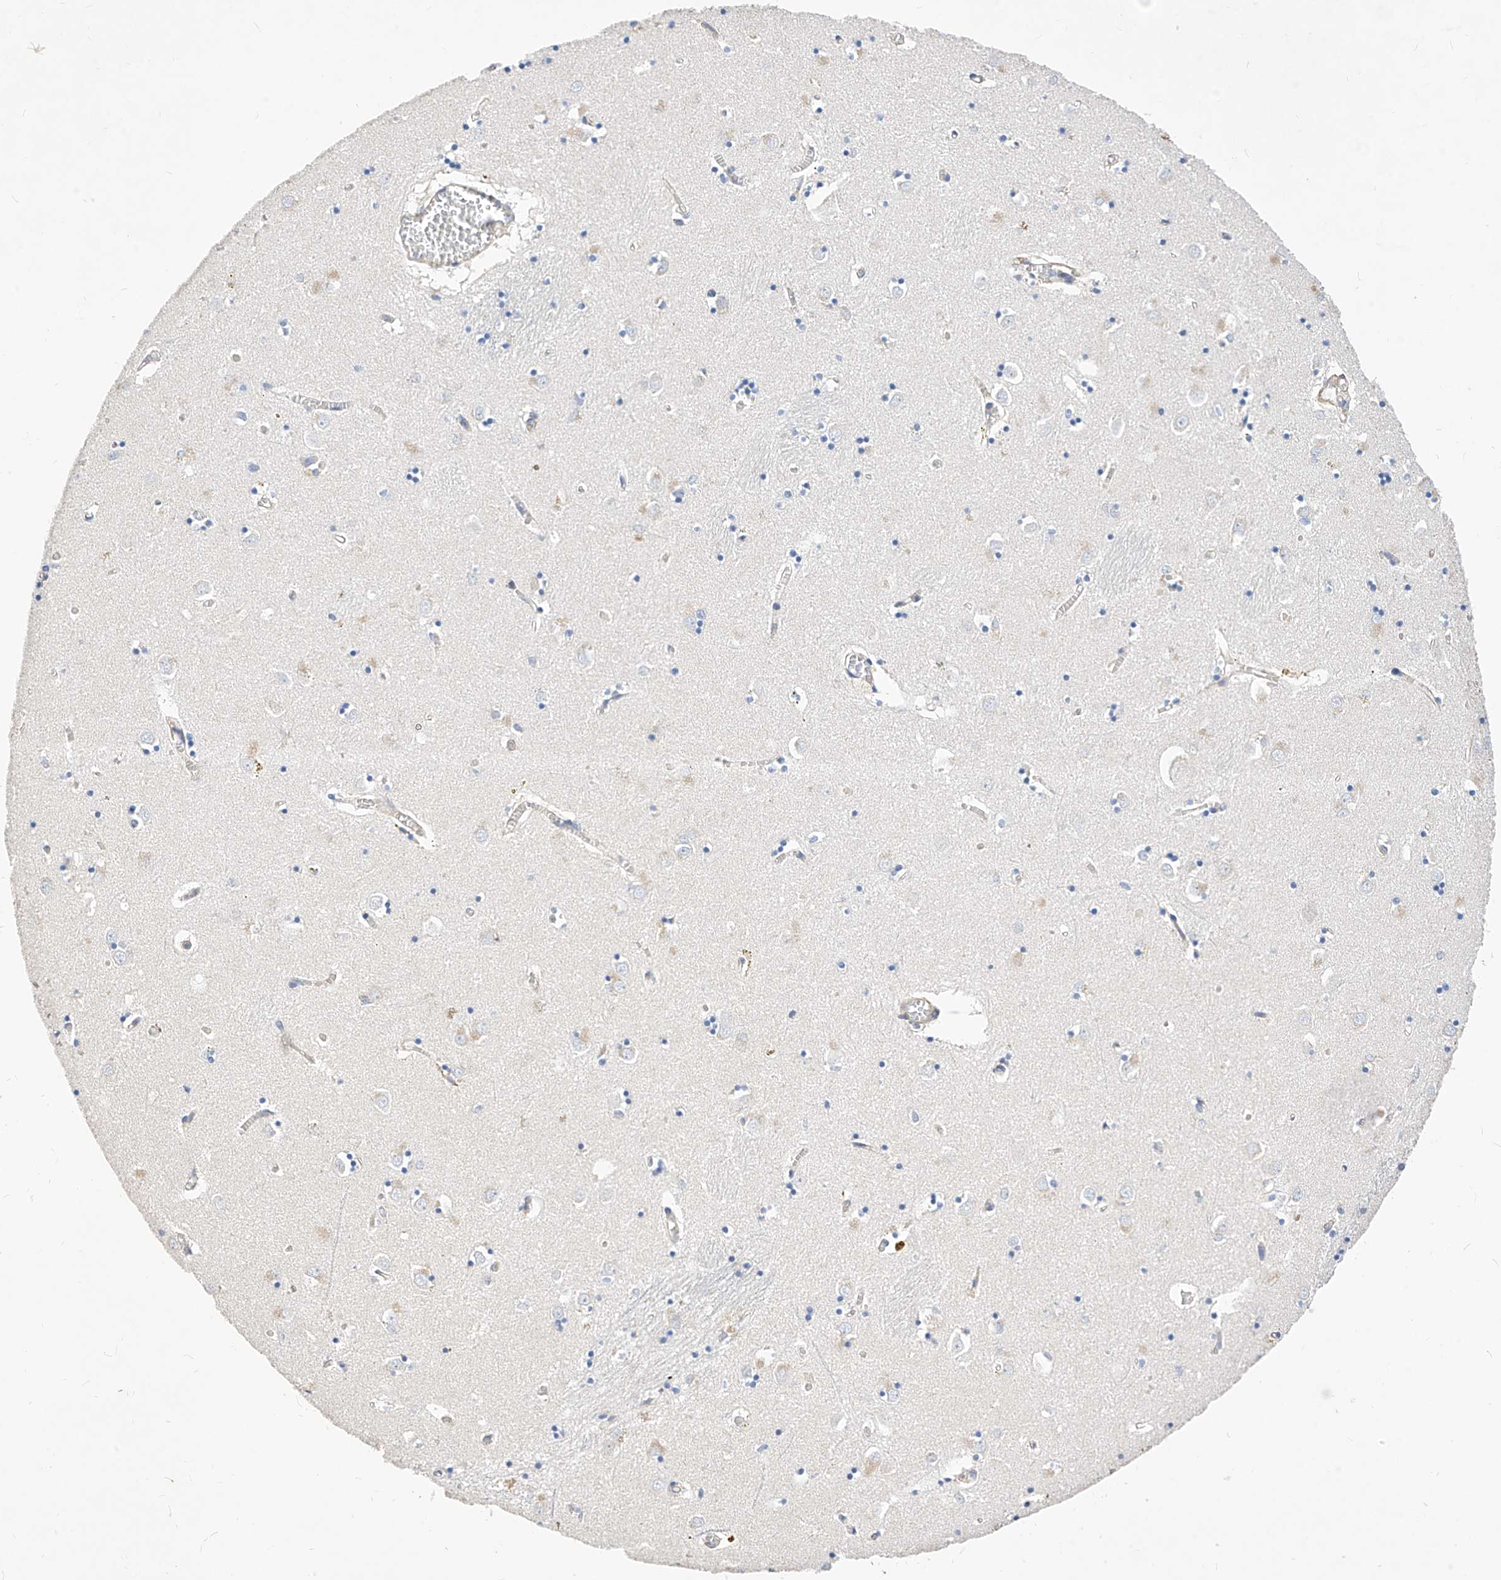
{"staining": {"intensity": "negative", "quantity": "none", "location": "none"}, "tissue": "caudate", "cell_type": "Glial cells", "image_type": "normal", "snomed": [{"axis": "morphology", "description": "Normal tissue, NOS"}, {"axis": "topography", "description": "Lateral ventricle wall"}], "caption": "Immunohistochemistry (IHC) micrograph of unremarkable human caudate stained for a protein (brown), which shows no positivity in glial cells. (DAB (3,3'-diaminobenzidine) IHC visualized using brightfield microscopy, high magnification).", "gene": "SCGB2A1", "patient": {"sex": "male", "age": 70}}